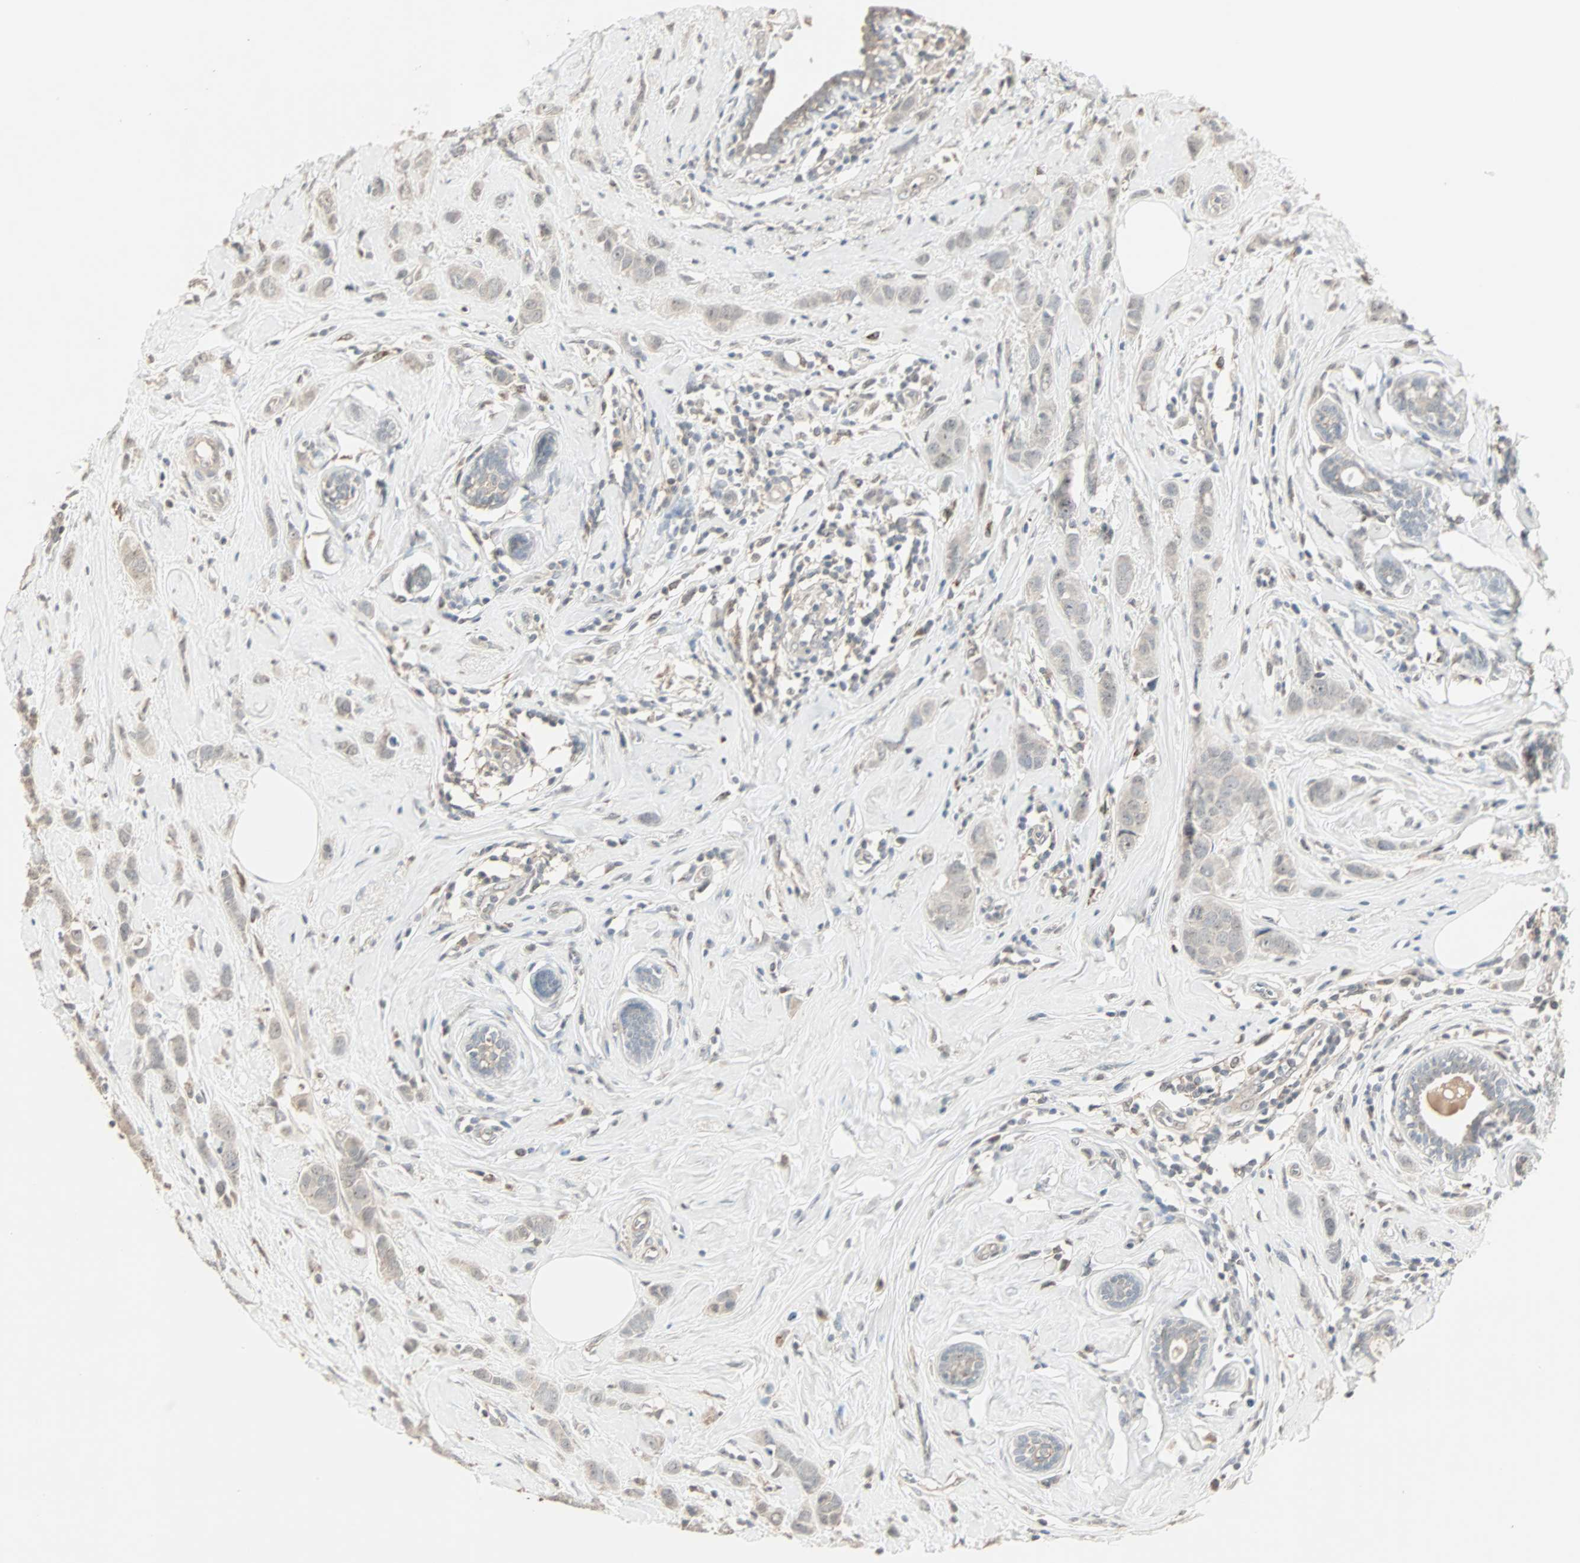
{"staining": {"intensity": "weak", "quantity": ">75%", "location": "cytoplasmic/membranous,nuclear"}, "tissue": "breast cancer", "cell_type": "Tumor cells", "image_type": "cancer", "snomed": [{"axis": "morphology", "description": "Normal tissue, NOS"}, {"axis": "morphology", "description": "Duct carcinoma"}, {"axis": "topography", "description": "Breast"}], "caption": "Intraductal carcinoma (breast) tissue displays weak cytoplasmic/membranous and nuclear staining in about >75% of tumor cells, visualized by immunohistochemistry.", "gene": "KDM4A", "patient": {"sex": "female", "age": 50}}